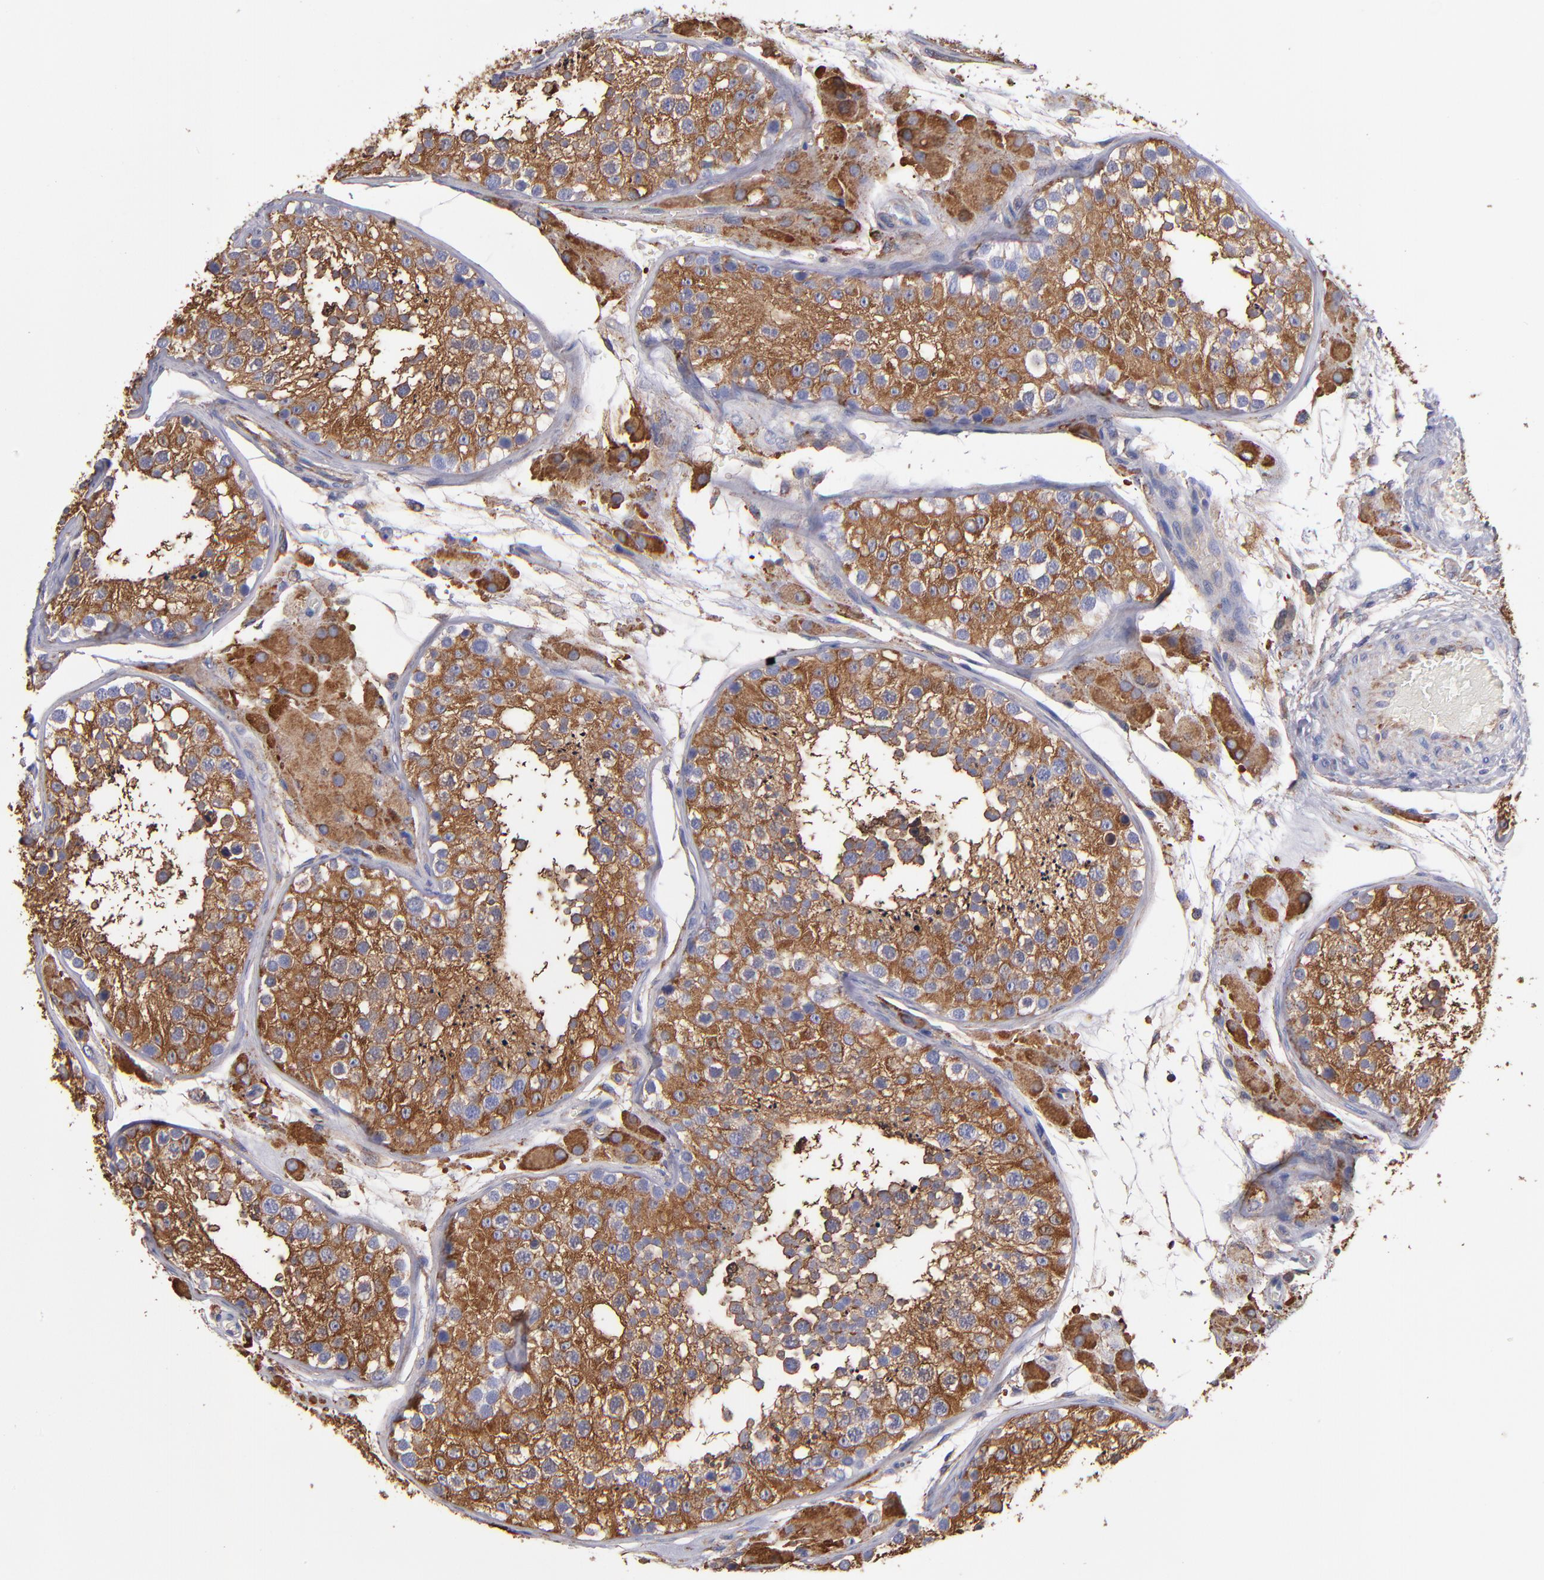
{"staining": {"intensity": "moderate", "quantity": ">75%", "location": "cytoplasmic/membranous"}, "tissue": "testis", "cell_type": "Cells in seminiferous ducts", "image_type": "normal", "snomed": [{"axis": "morphology", "description": "Normal tissue, NOS"}, {"axis": "topography", "description": "Testis"}], "caption": "High-magnification brightfield microscopy of normal testis stained with DAB (brown) and counterstained with hematoxylin (blue). cells in seminiferous ducts exhibit moderate cytoplasmic/membranous positivity is identified in approximately>75% of cells.", "gene": "MVP", "patient": {"sex": "male", "age": 26}}